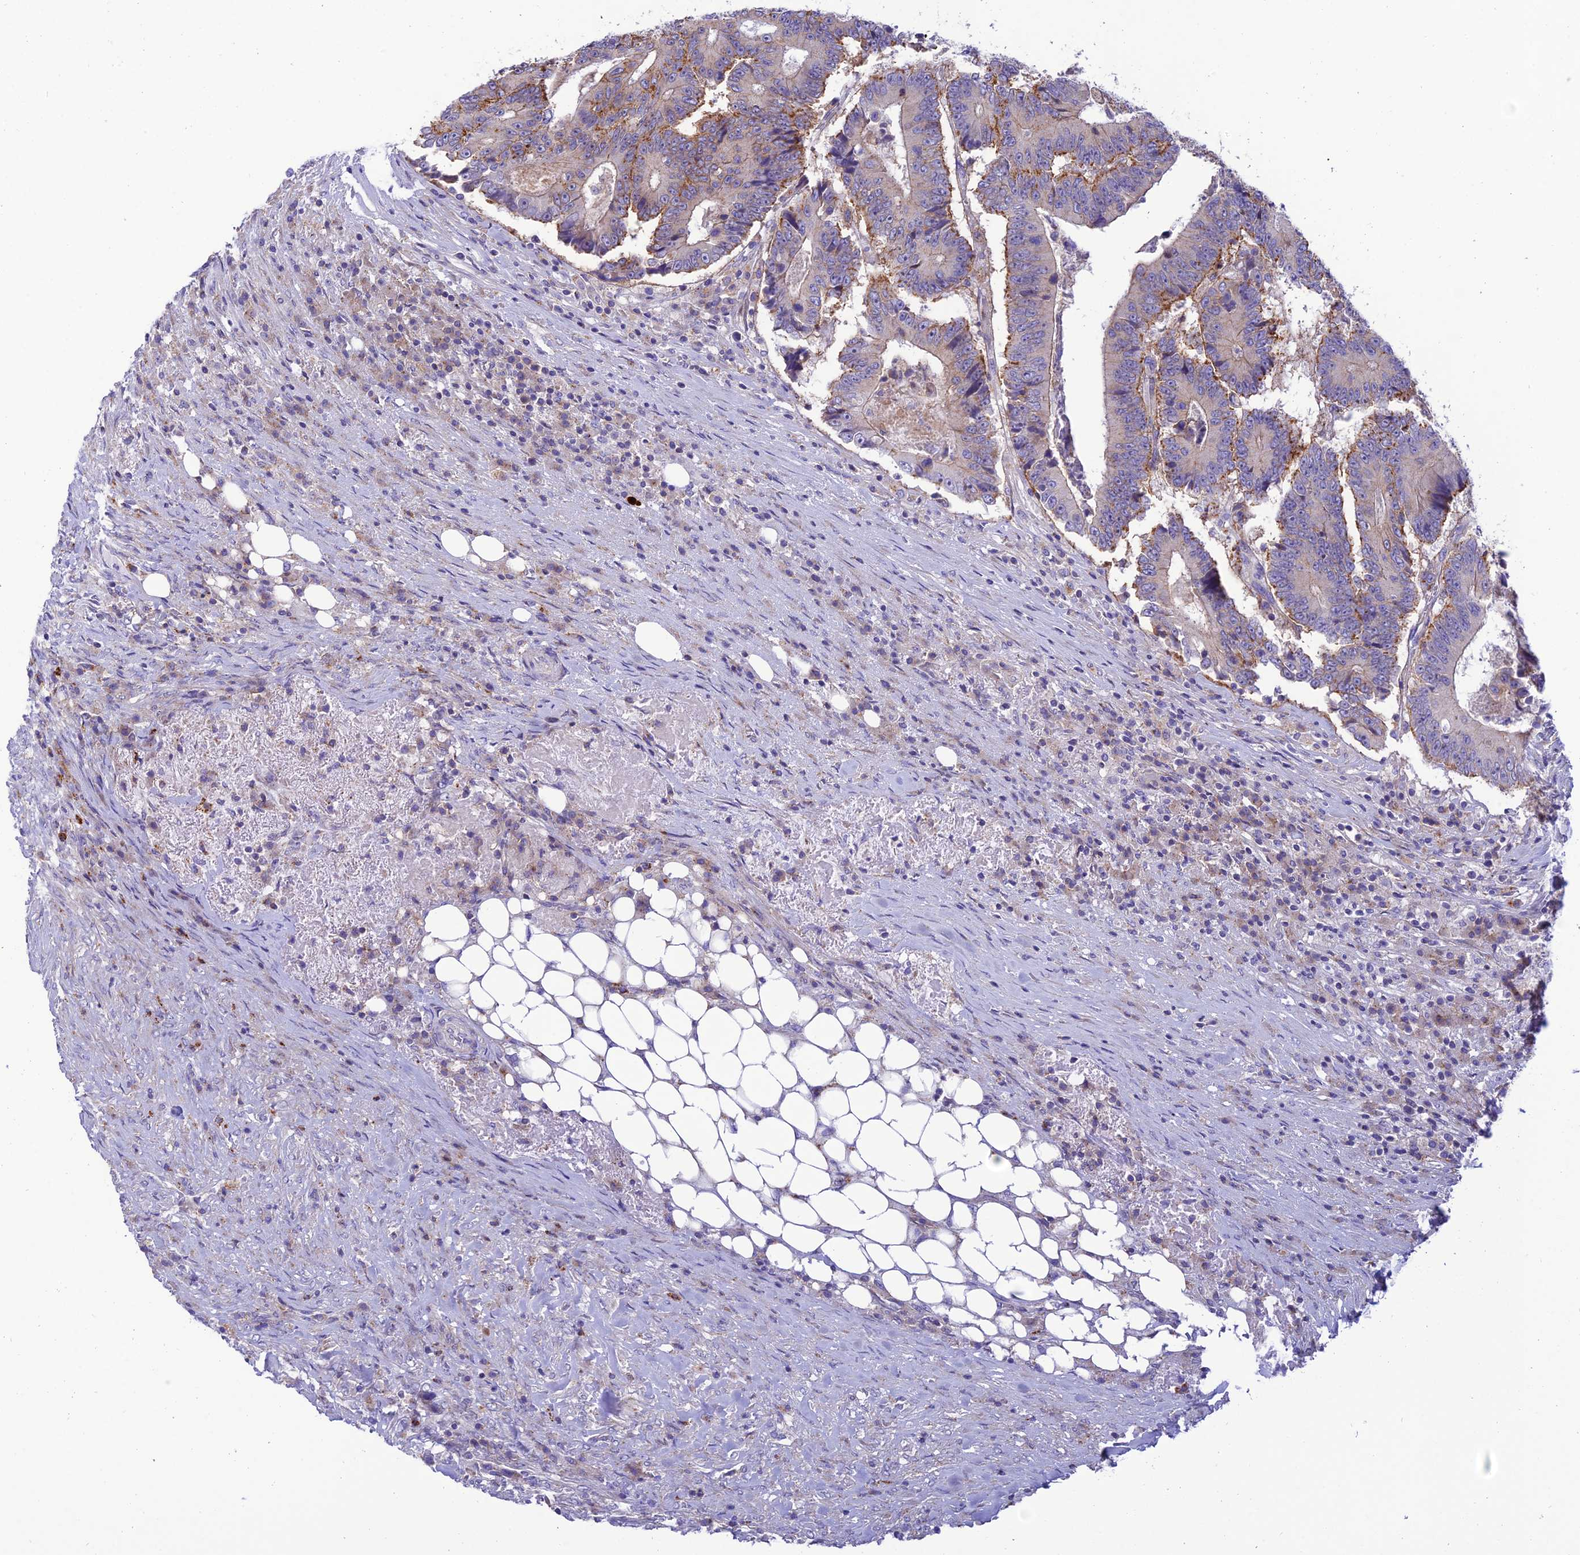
{"staining": {"intensity": "moderate", "quantity": "<25%", "location": "cytoplasmic/membranous"}, "tissue": "colorectal cancer", "cell_type": "Tumor cells", "image_type": "cancer", "snomed": [{"axis": "morphology", "description": "Adenocarcinoma, NOS"}, {"axis": "topography", "description": "Colon"}], "caption": "Moderate cytoplasmic/membranous protein expression is seen in about <25% of tumor cells in colorectal cancer (adenocarcinoma). (DAB IHC with brightfield microscopy, high magnification).", "gene": "CCDC157", "patient": {"sex": "male", "age": 83}}